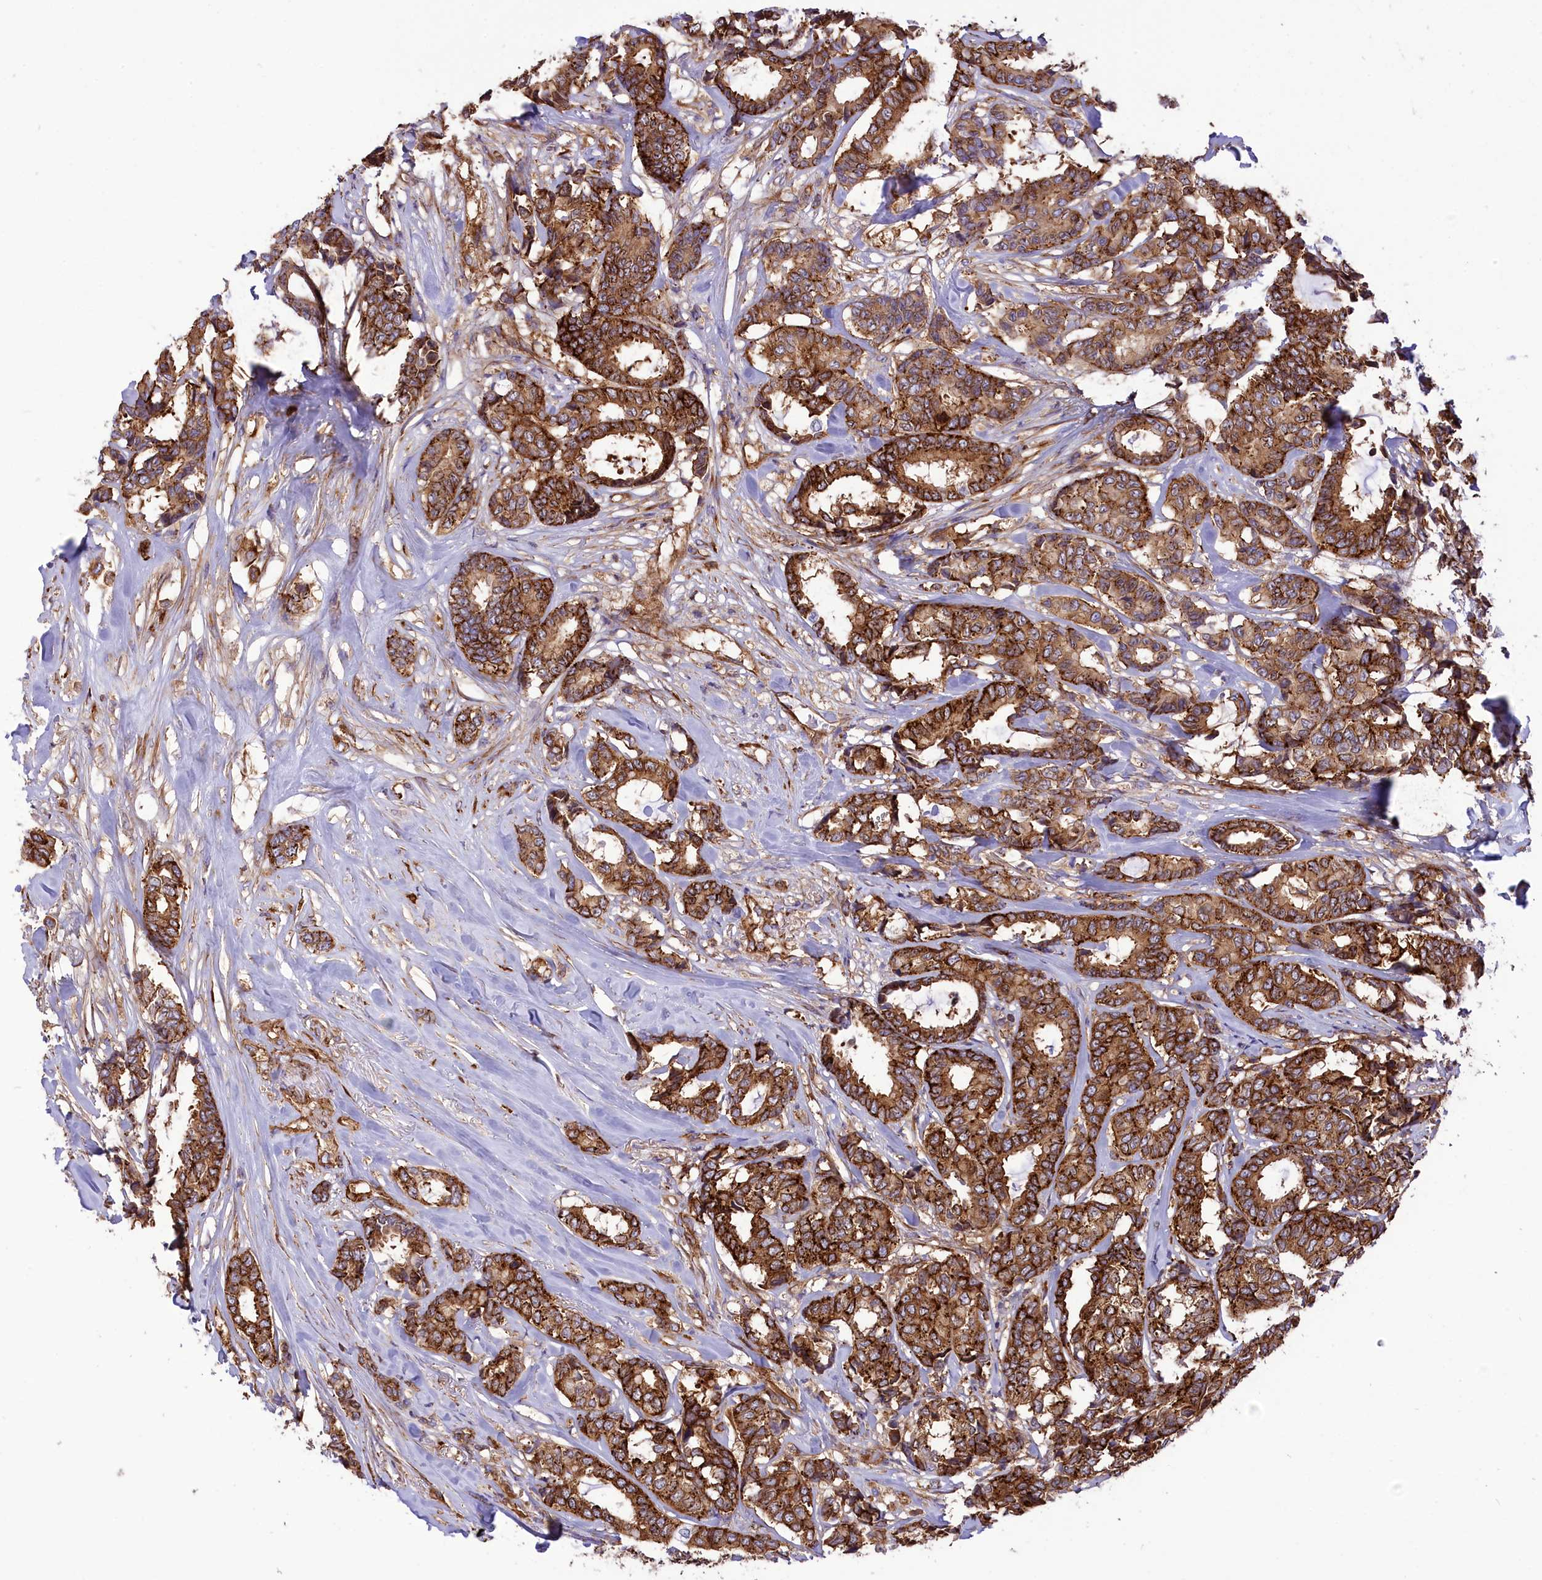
{"staining": {"intensity": "strong", "quantity": ">75%", "location": "cytoplasmic/membranous"}, "tissue": "breast cancer", "cell_type": "Tumor cells", "image_type": "cancer", "snomed": [{"axis": "morphology", "description": "Duct carcinoma"}, {"axis": "topography", "description": "Breast"}], "caption": "Breast cancer (invasive ductal carcinoma) stained with immunohistochemistry exhibits strong cytoplasmic/membranous expression in approximately >75% of tumor cells.", "gene": "SEPTIN9", "patient": {"sex": "female", "age": 87}}